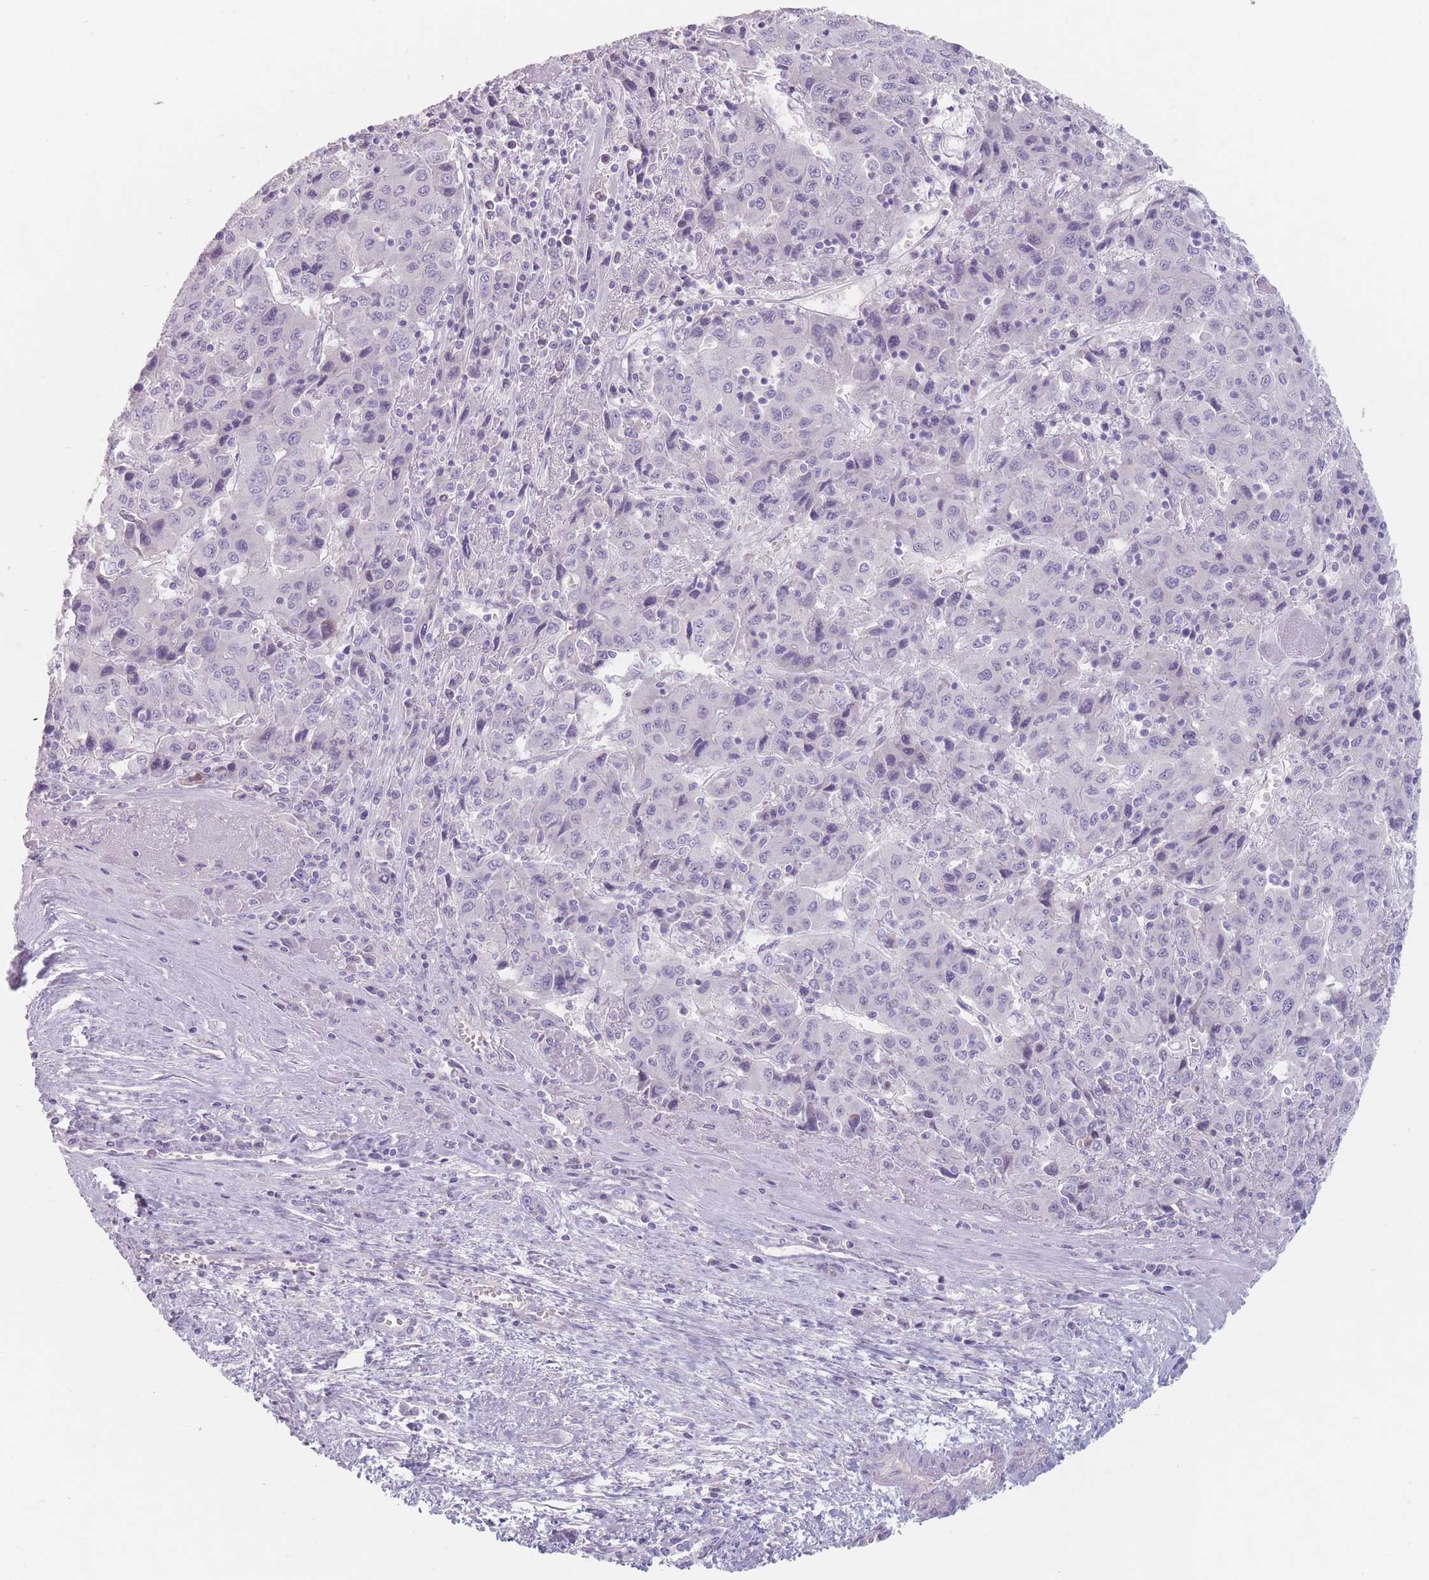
{"staining": {"intensity": "negative", "quantity": "none", "location": "none"}, "tissue": "liver cancer", "cell_type": "Tumor cells", "image_type": "cancer", "snomed": [{"axis": "morphology", "description": "Carcinoma, Hepatocellular, NOS"}, {"axis": "topography", "description": "Liver"}], "caption": "Histopathology image shows no protein staining in tumor cells of hepatocellular carcinoma (liver) tissue.", "gene": "PIGM", "patient": {"sex": "female", "age": 53}}